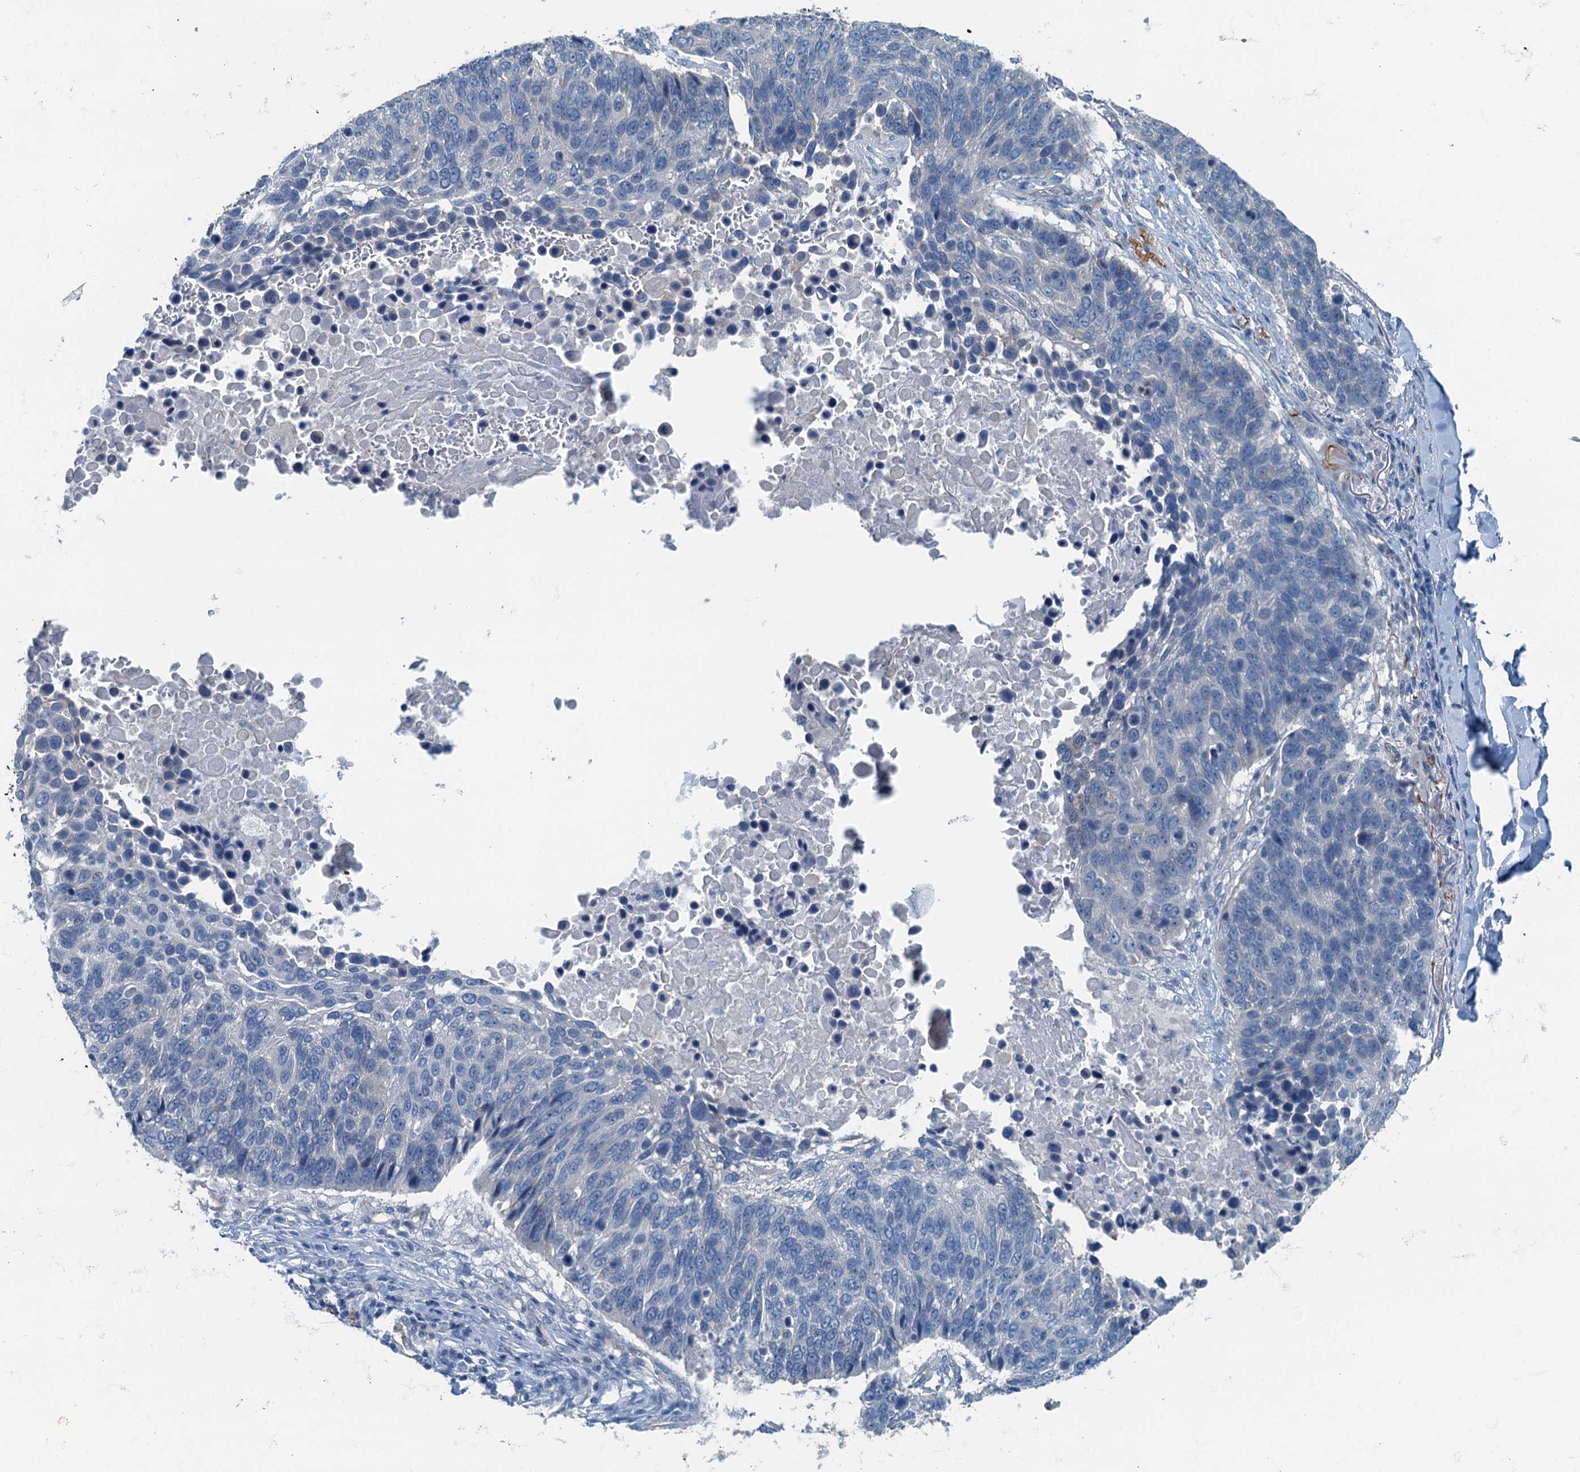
{"staining": {"intensity": "negative", "quantity": "none", "location": "none"}, "tissue": "lung cancer", "cell_type": "Tumor cells", "image_type": "cancer", "snomed": [{"axis": "morphology", "description": "Normal tissue, NOS"}, {"axis": "morphology", "description": "Squamous cell carcinoma, NOS"}, {"axis": "topography", "description": "Lymph node"}, {"axis": "topography", "description": "Lung"}], "caption": "Protein analysis of squamous cell carcinoma (lung) exhibits no significant staining in tumor cells.", "gene": "GFOD2", "patient": {"sex": "male", "age": 66}}